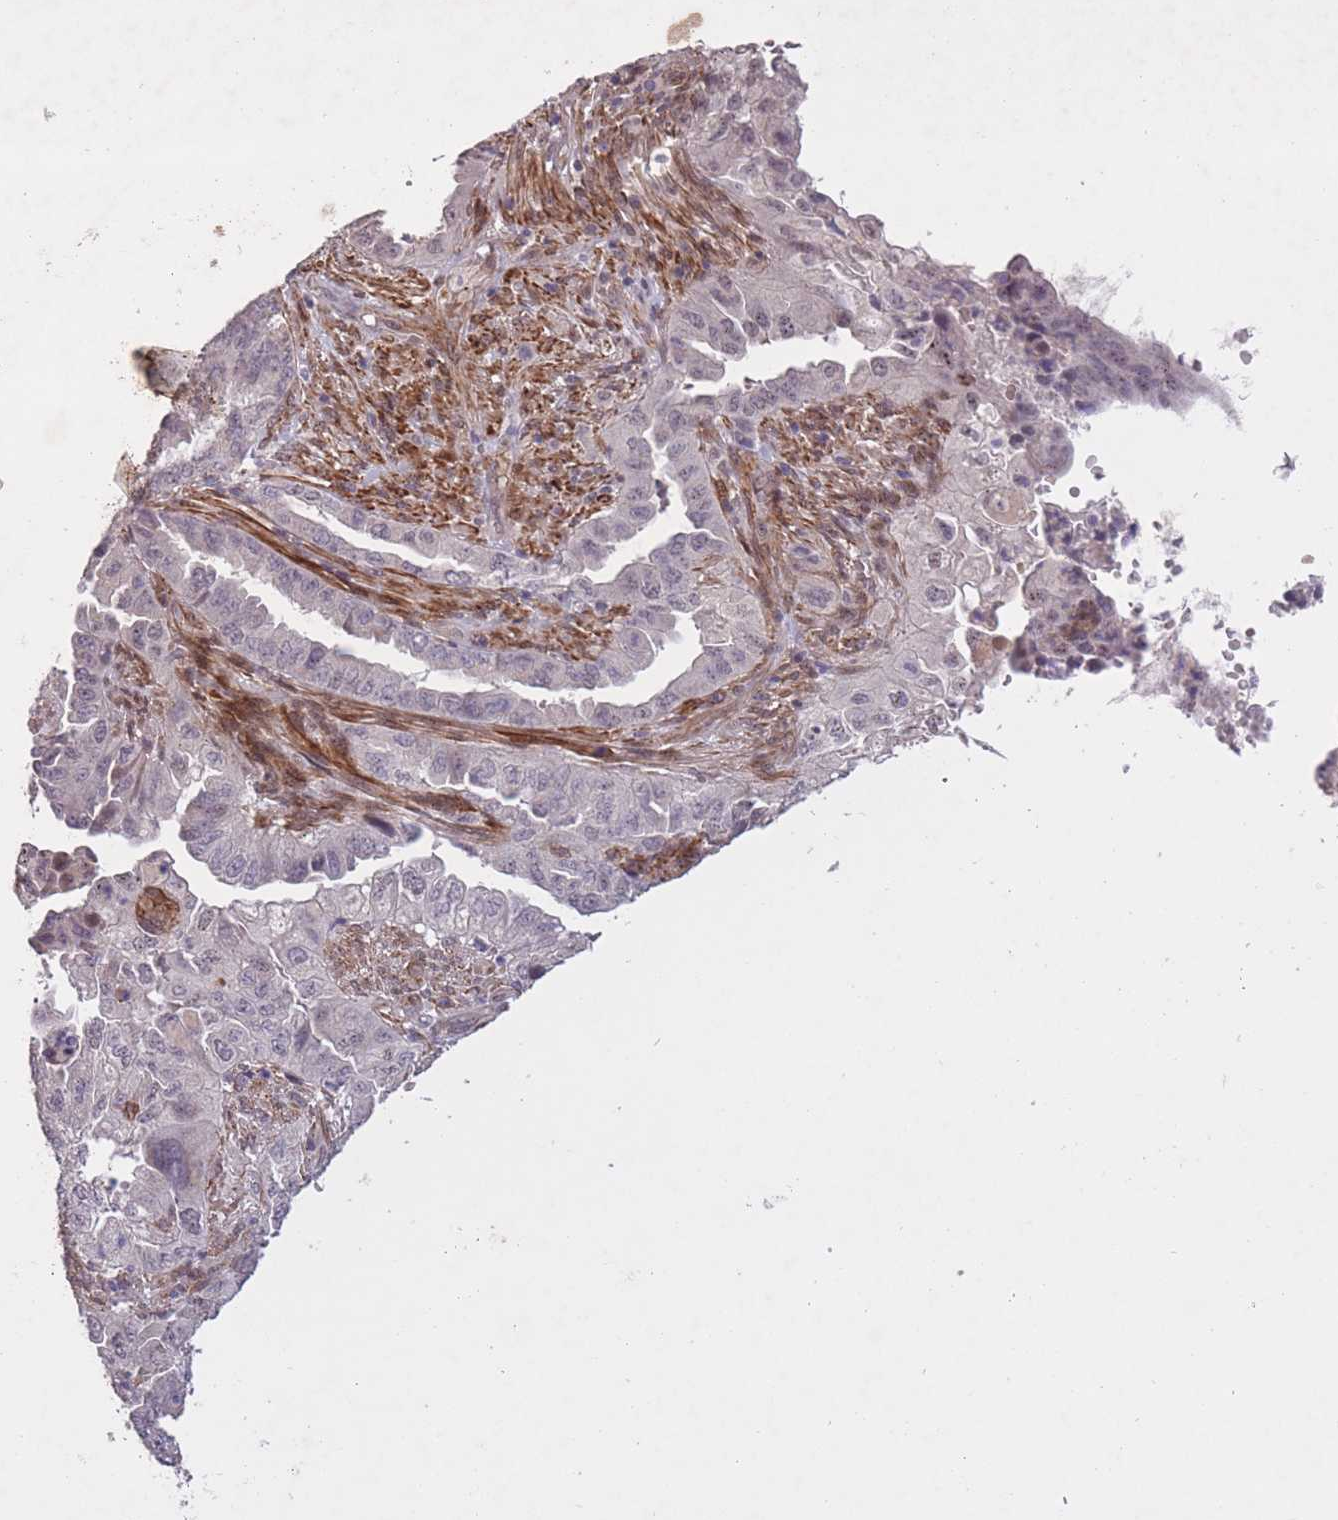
{"staining": {"intensity": "weak", "quantity": "<25%", "location": "nuclear"}, "tissue": "endometrial cancer", "cell_type": "Tumor cells", "image_type": "cancer", "snomed": [{"axis": "morphology", "description": "Adenocarcinoma, NOS"}, {"axis": "topography", "description": "Endometrium"}], "caption": "This is a image of IHC staining of endometrial adenocarcinoma, which shows no staining in tumor cells. (Brightfield microscopy of DAB immunohistochemistry at high magnification).", "gene": "CBX6", "patient": {"sex": "female", "age": 51}}